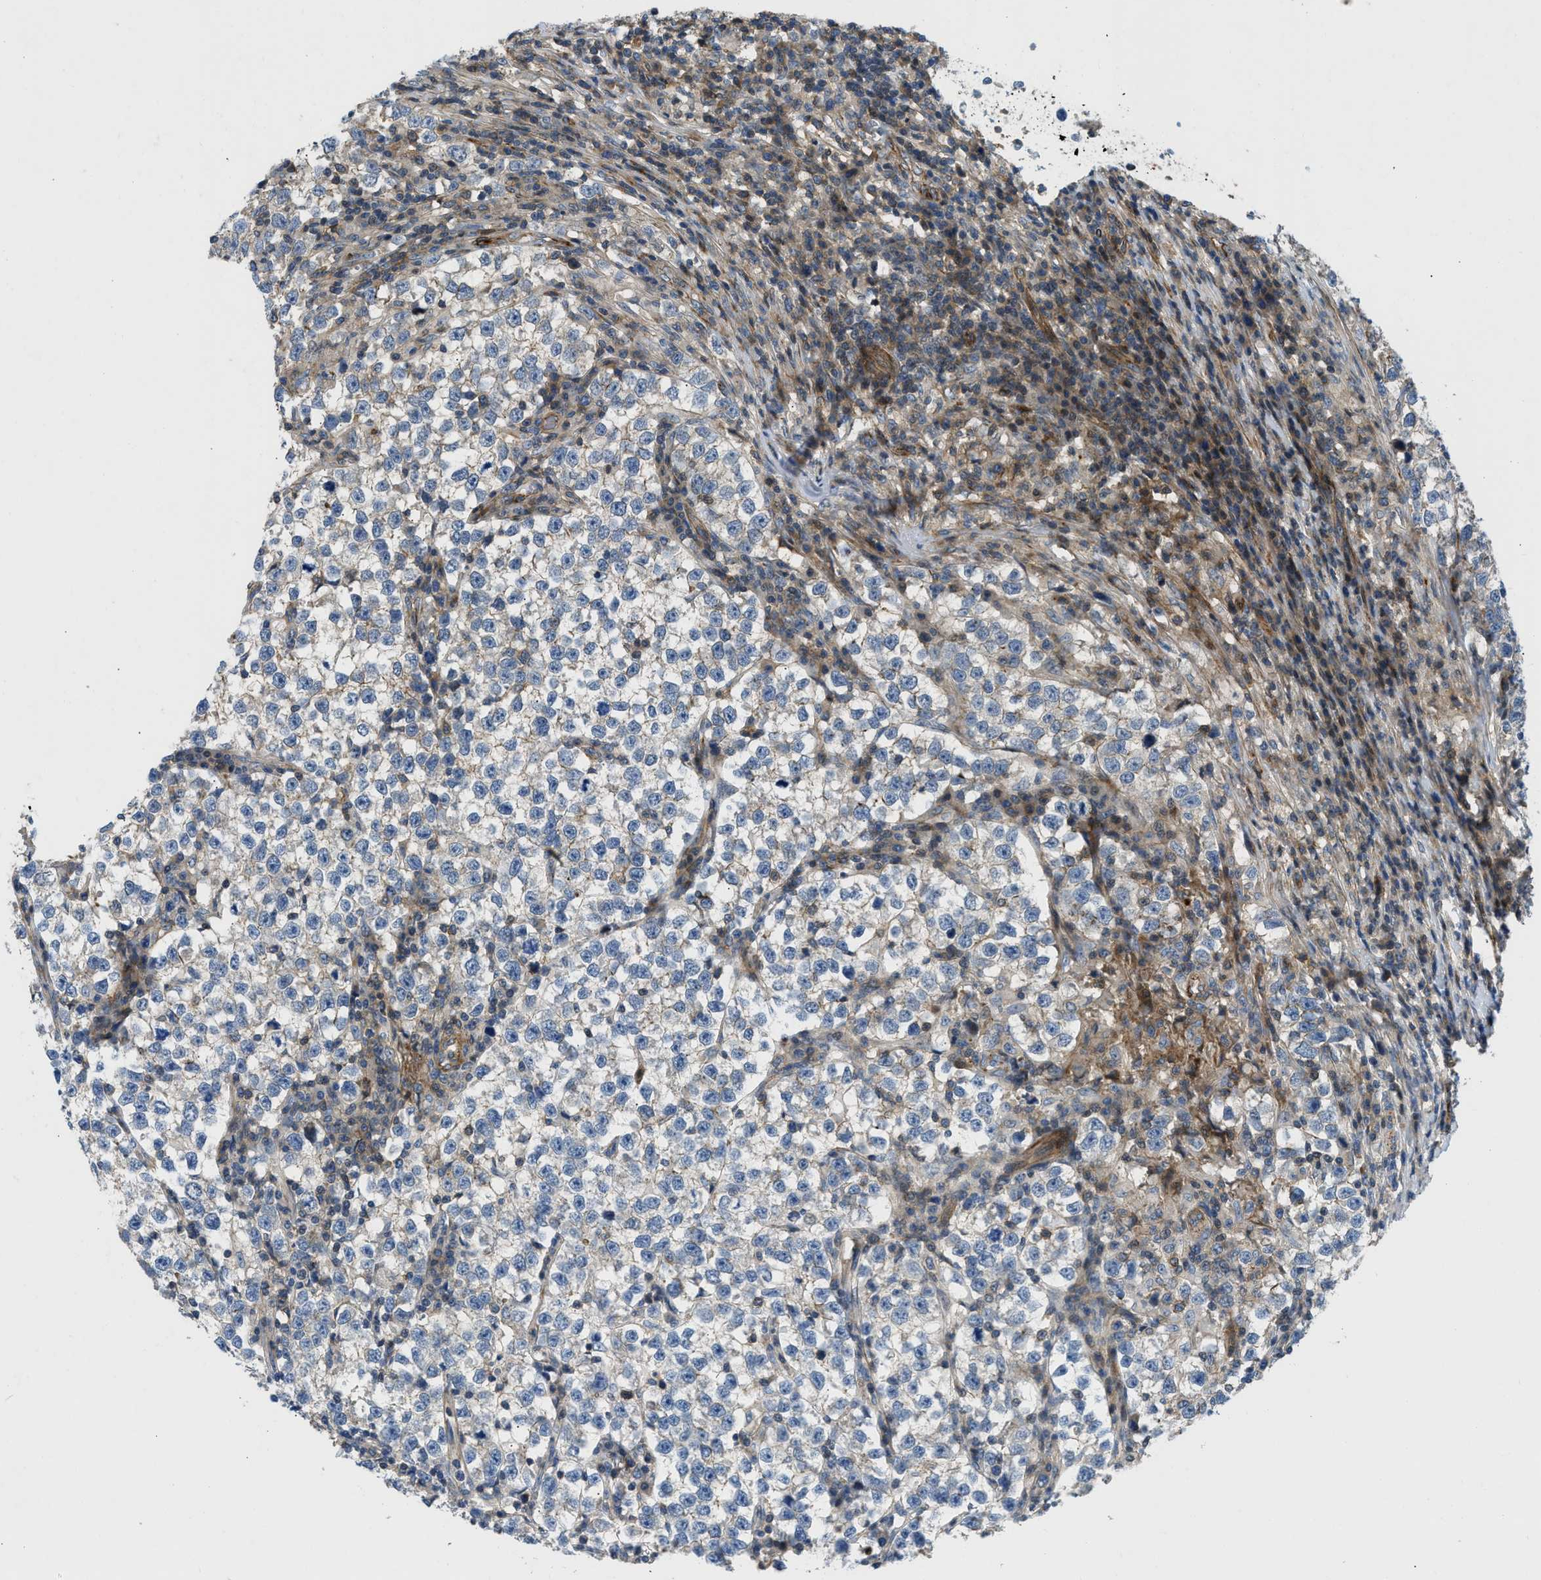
{"staining": {"intensity": "negative", "quantity": "none", "location": "none"}, "tissue": "testis cancer", "cell_type": "Tumor cells", "image_type": "cancer", "snomed": [{"axis": "morphology", "description": "Normal tissue, NOS"}, {"axis": "morphology", "description": "Seminoma, NOS"}, {"axis": "topography", "description": "Testis"}], "caption": "Human testis seminoma stained for a protein using immunohistochemistry (IHC) shows no expression in tumor cells.", "gene": "NYNRIN", "patient": {"sex": "male", "age": 43}}